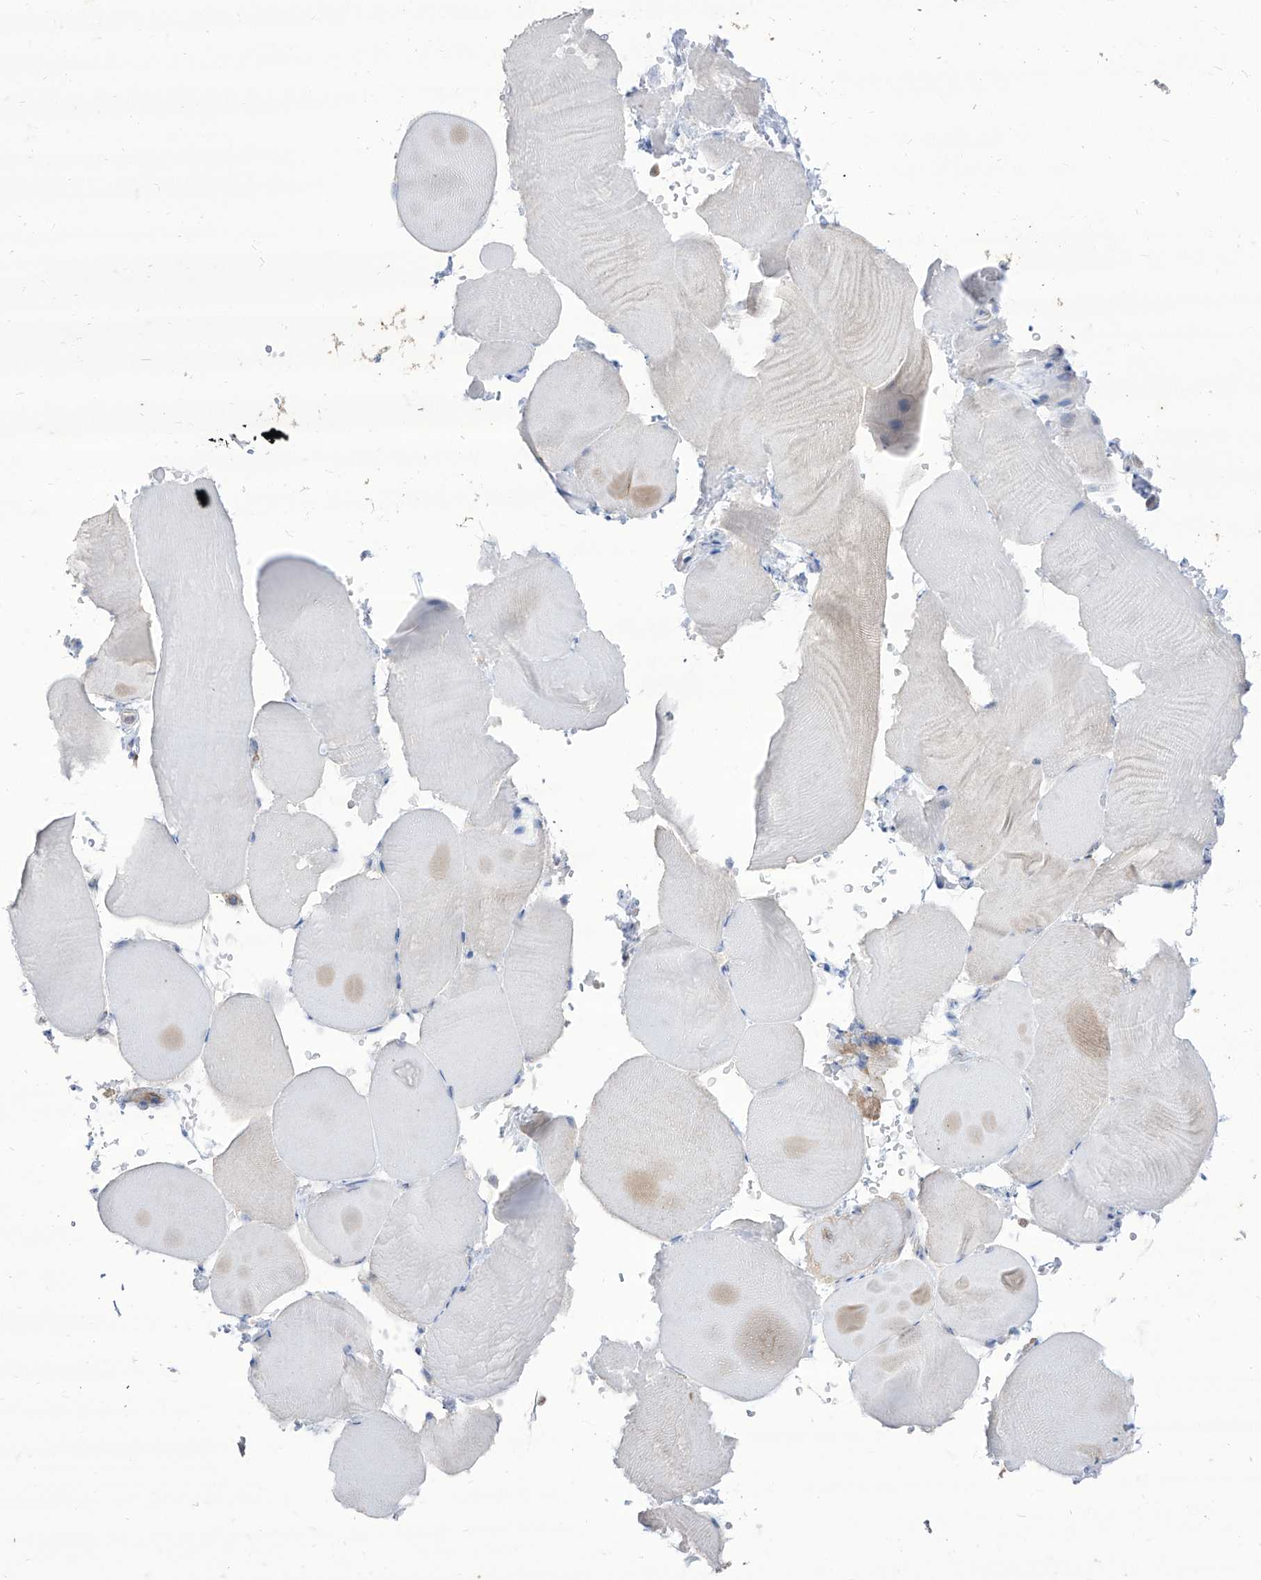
{"staining": {"intensity": "negative", "quantity": "none", "location": "none"}, "tissue": "skeletal muscle", "cell_type": "Myocytes", "image_type": "normal", "snomed": [{"axis": "morphology", "description": "Normal tissue, NOS"}, {"axis": "topography", "description": "Skeletal muscle"}, {"axis": "topography", "description": "Parathyroid gland"}], "caption": "Immunohistochemistry (IHC) photomicrograph of normal skeletal muscle: human skeletal muscle stained with DAB demonstrates no significant protein expression in myocytes. The staining is performed using DAB (3,3'-diaminobenzidine) brown chromogen with nuclei counter-stained in using hematoxylin.", "gene": "BROX", "patient": {"sex": "female", "age": 37}}